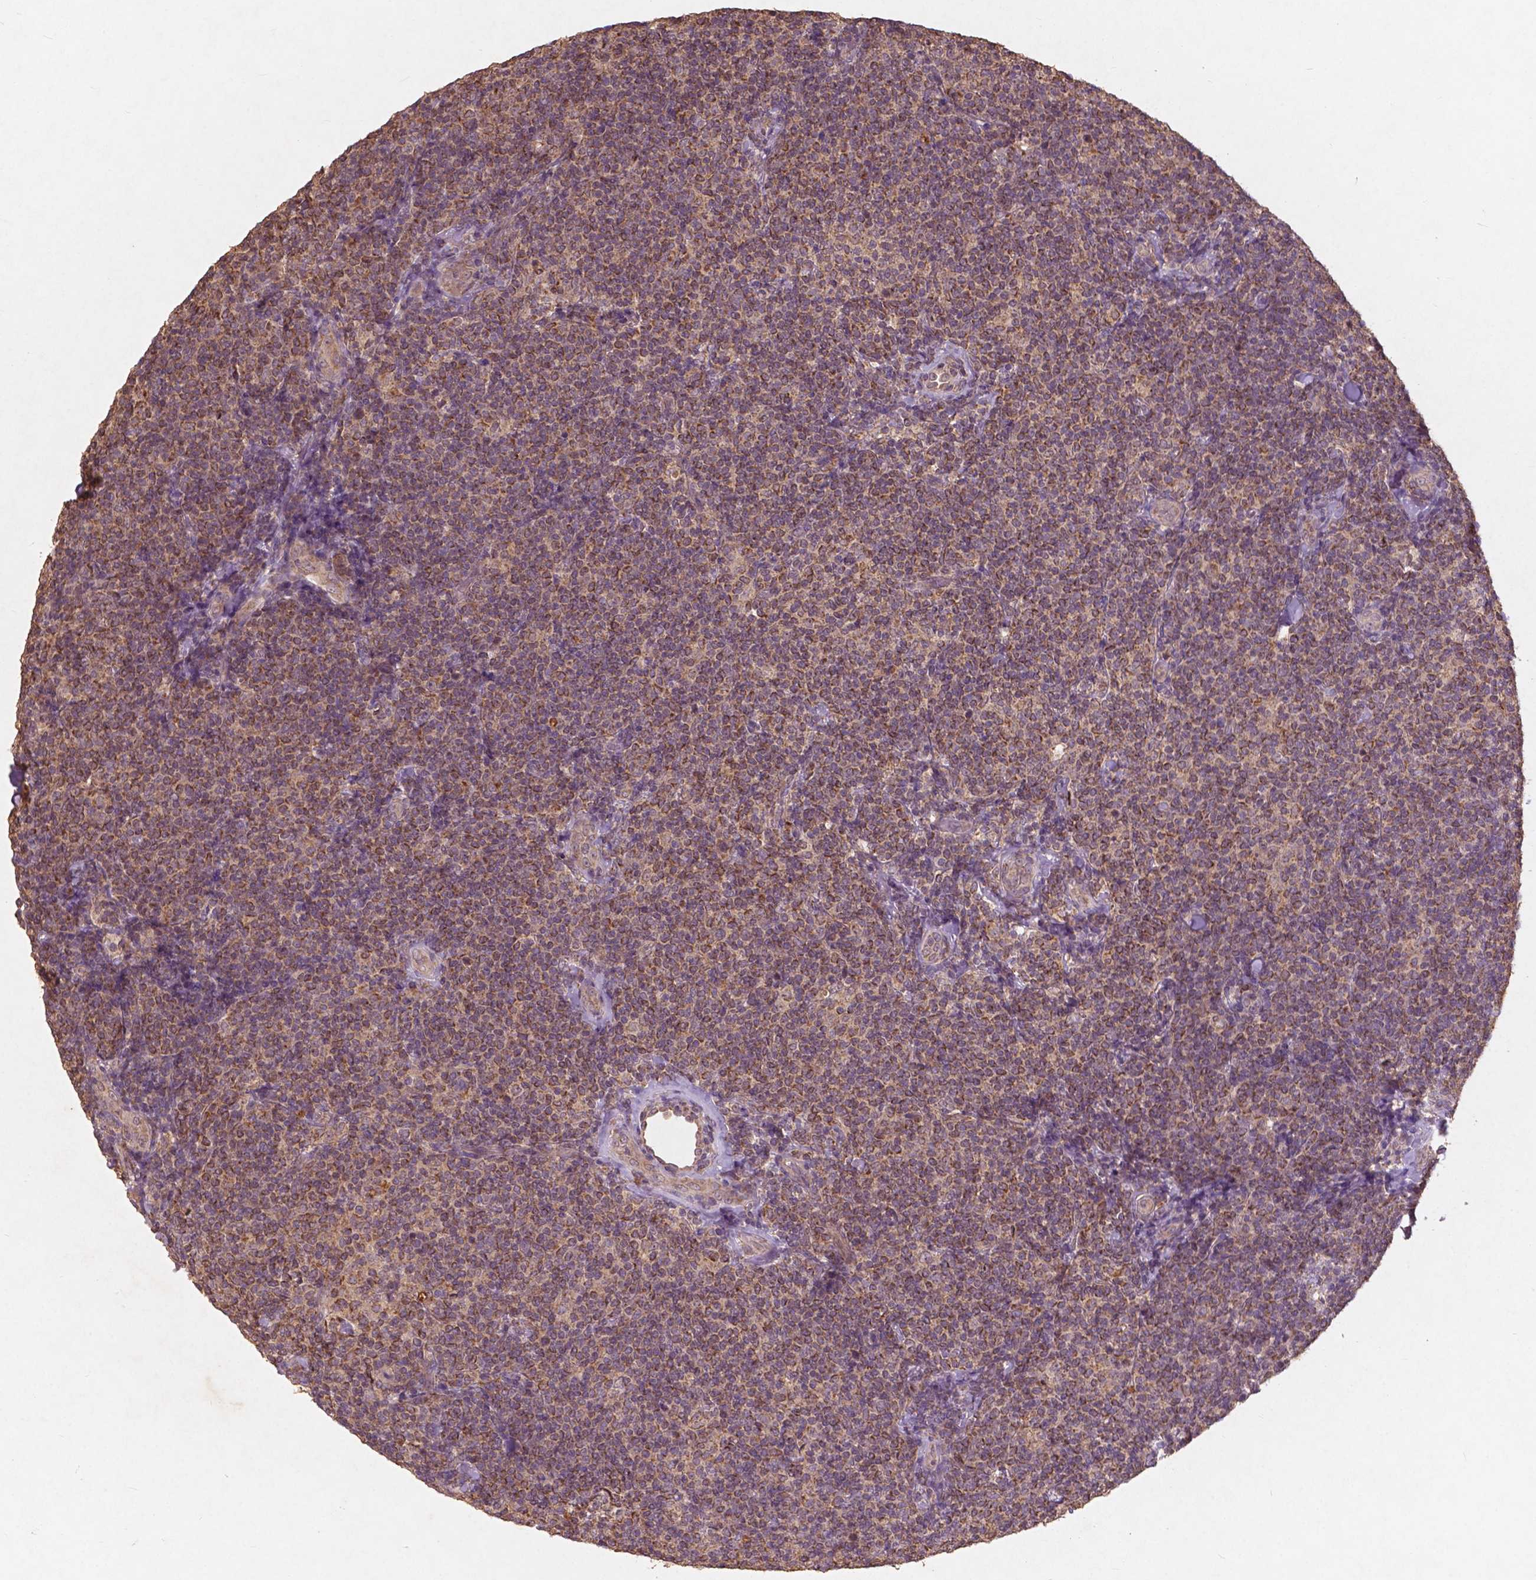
{"staining": {"intensity": "weak", "quantity": ">75%", "location": "cytoplasmic/membranous"}, "tissue": "lymphoma", "cell_type": "Tumor cells", "image_type": "cancer", "snomed": [{"axis": "morphology", "description": "Malignant lymphoma, non-Hodgkin's type, Low grade"}, {"axis": "topography", "description": "Lymph node"}], "caption": "IHC staining of malignant lymphoma, non-Hodgkin's type (low-grade), which shows low levels of weak cytoplasmic/membranous staining in about >75% of tumor cells indicating weak cytoplasmic/membranous protein staining. The staining was performed using DAB (brown) for protein detection and nuclei were counterstained in hematoxylin (blue).", "gene": "ST6GALNAC5", "patient": {"sex": "female", "age": 56}}